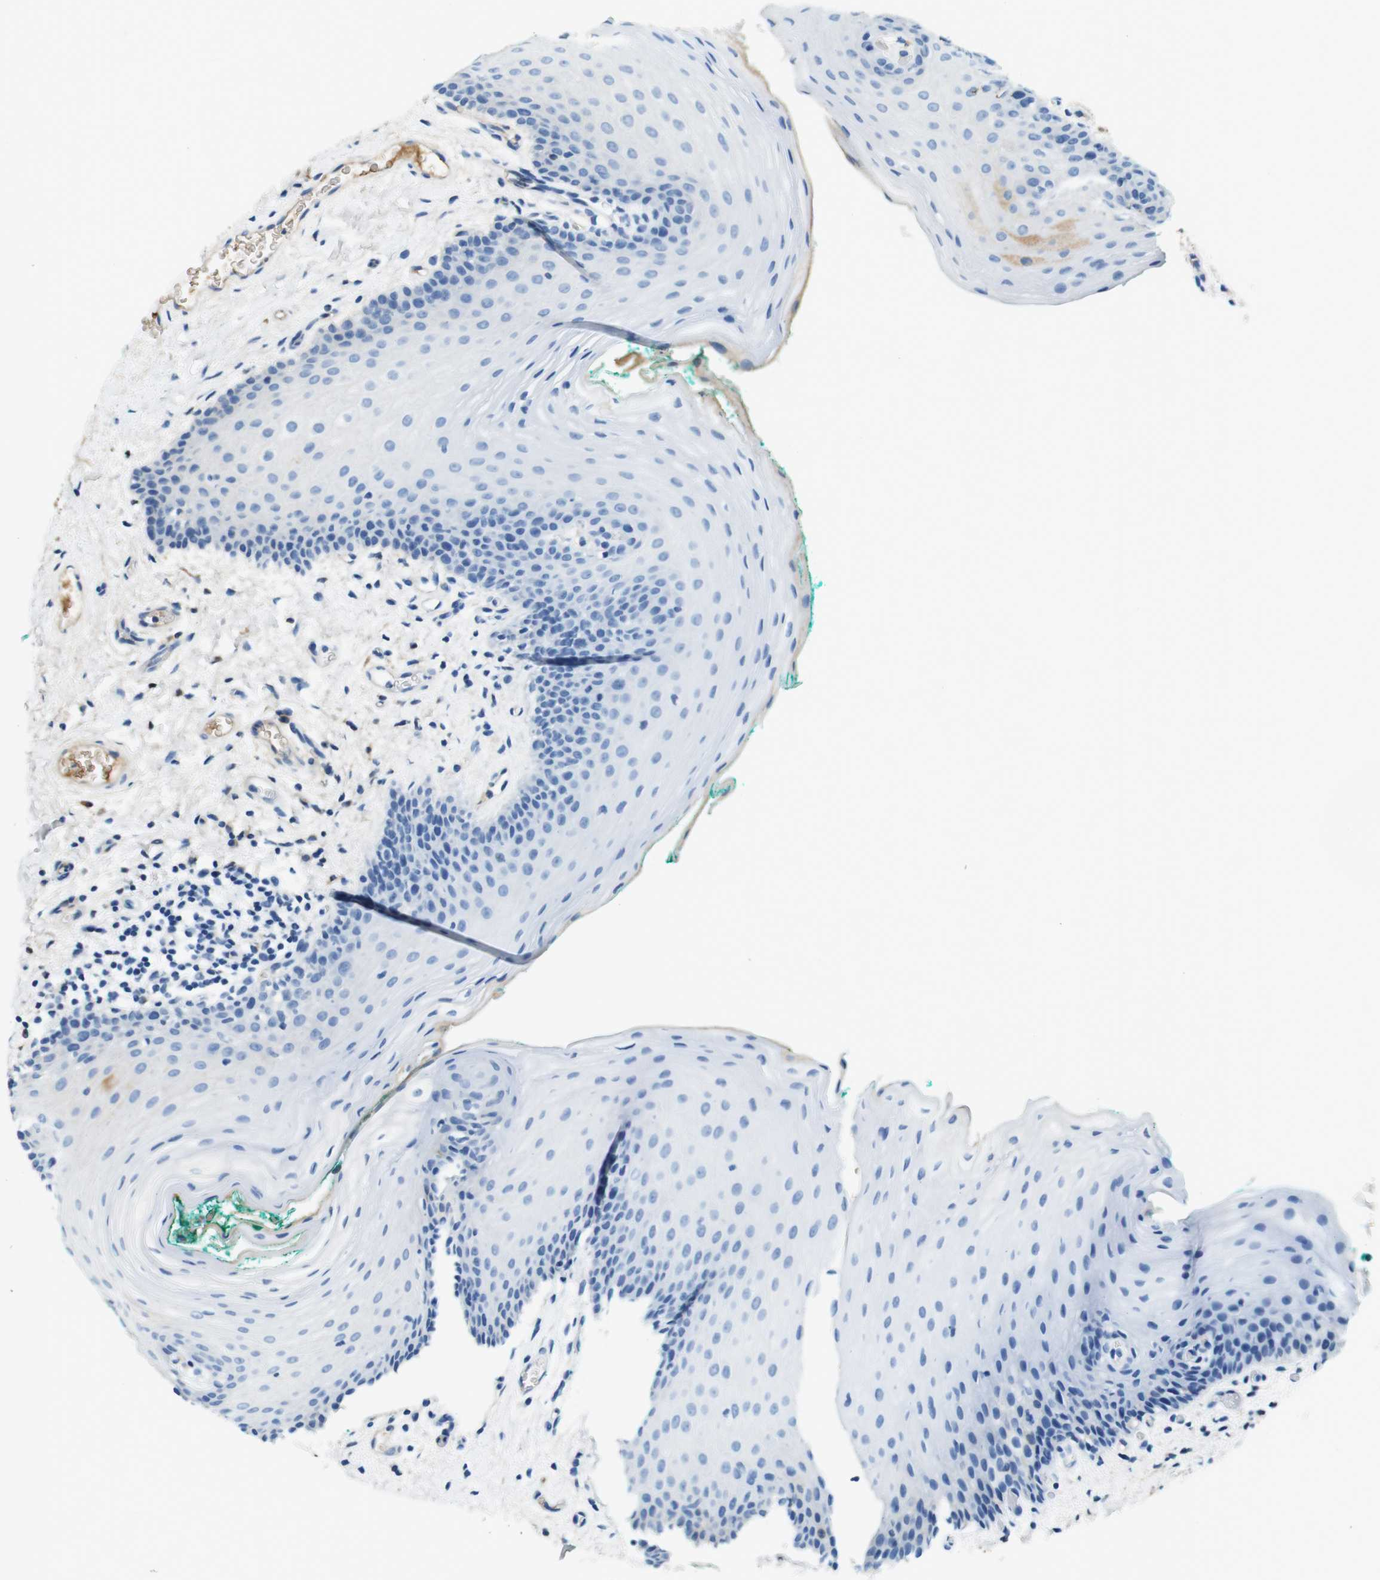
{"staining": {"intensity": "negative", "quantity": "none", "location": "none"}, "tissue": "oral mucosa", "cell_type": "Squamous epithelial cells", "image_type": "normal", "snomed": [{"axis": "morphology", "description": "Normal tissue, NOS"}, {"axis": "topography", "description": "Oral tissue"}], "caption": "The micrograph reveals no significant positivity in squamous epithelial cells of oral mucosa. (DAB immunohistochemistry (IHC) with hematoxylin counter stain).", "gene": "IGHD", "patient": {"sex": "male", "age": 58}}